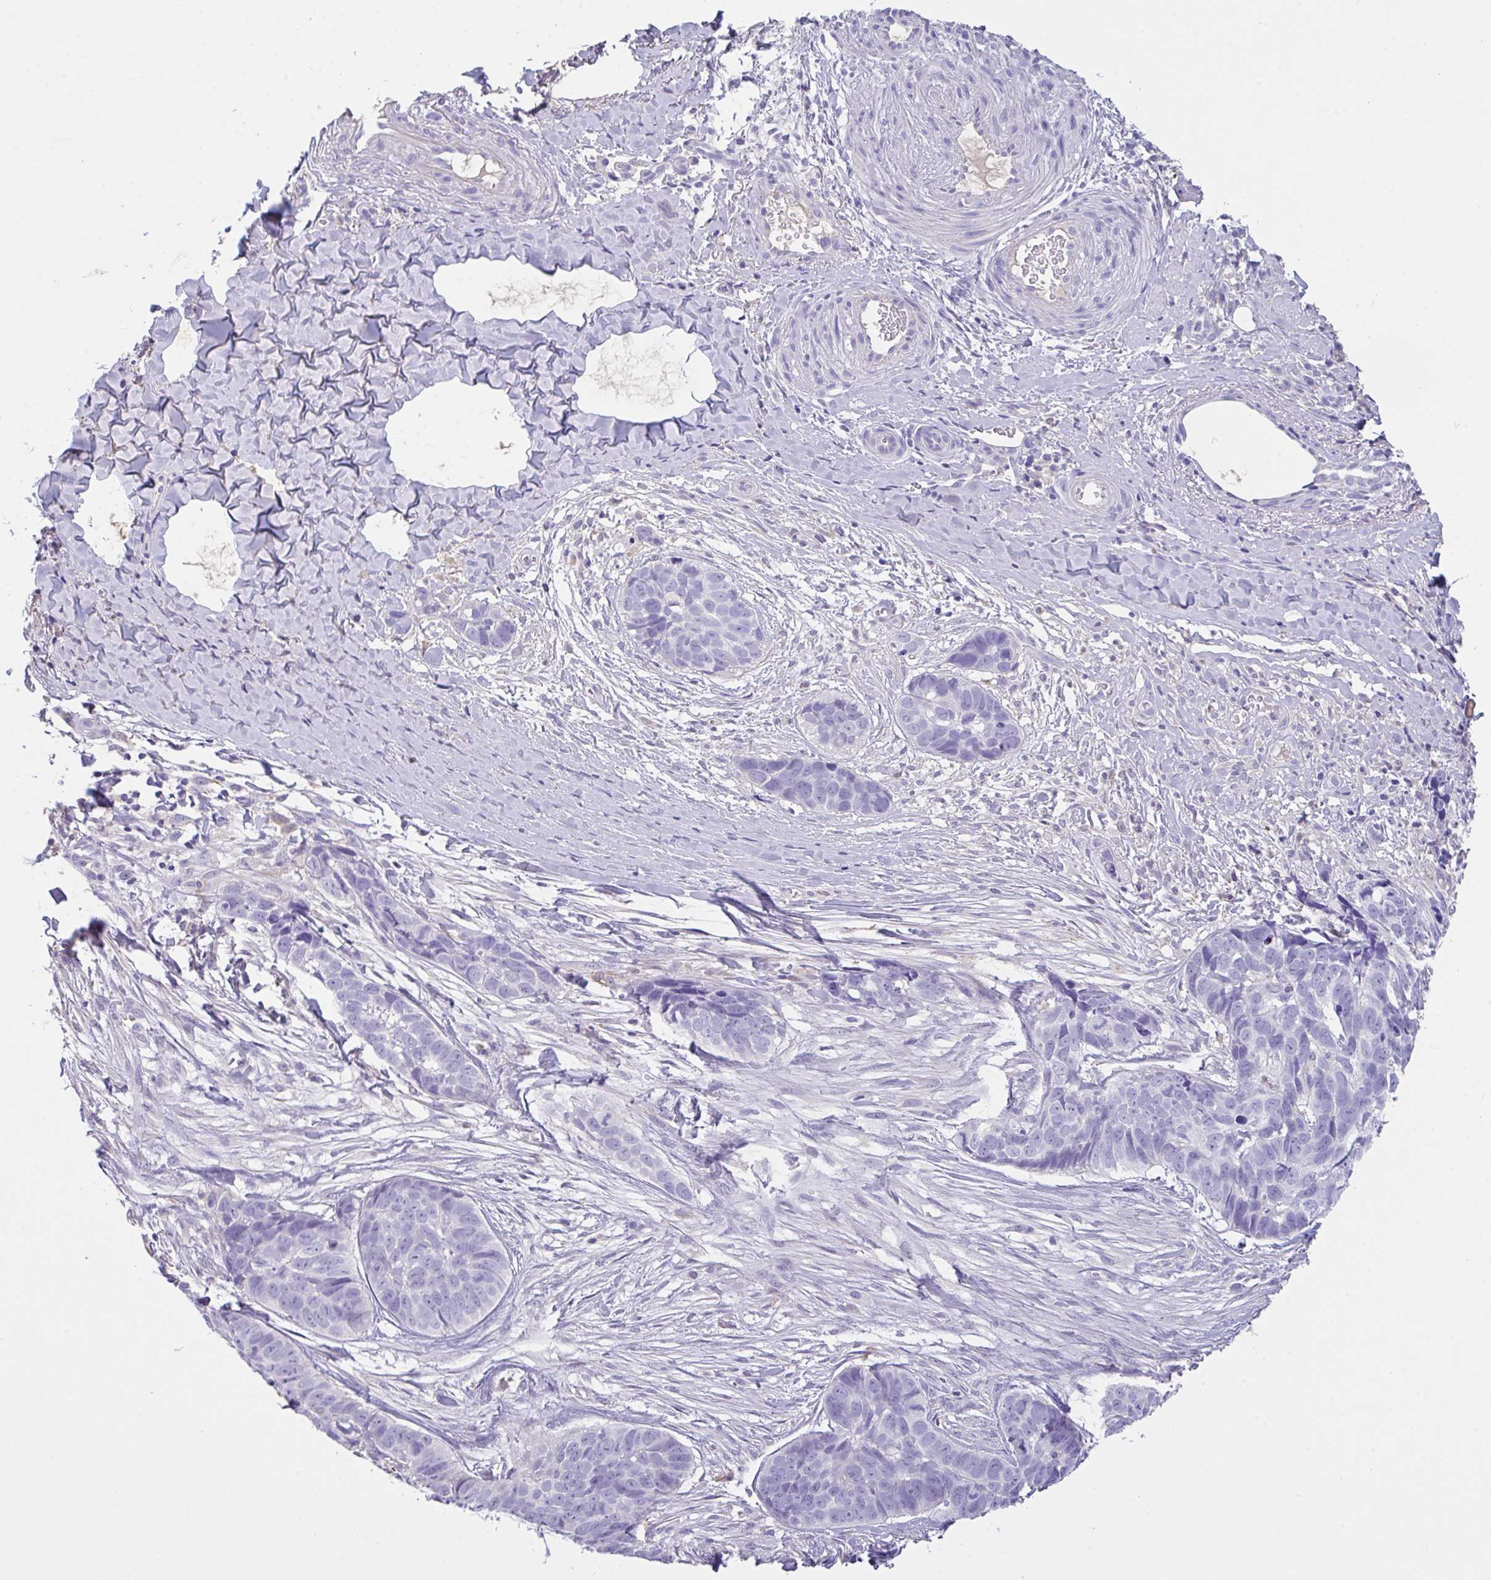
{"staining": {"intensity": "negative", "quantity": "none", "location": "none"}, "tissue": "skin cancer", "cell_type": "Tumor cells", "image_type": "cancer", "snomed": [{"axis": "morphology", "description": "Basal cell carcinoma"}, {"axis": "topography", "description": "Skin"}], "caption": "Skin cancer (basal cell carcinoma) stained for a protein using immunohistochemistry (IHC) displays no expression tumor cells.", "gene": "CA10", "patient": {"sex": "female", "age": 82}}